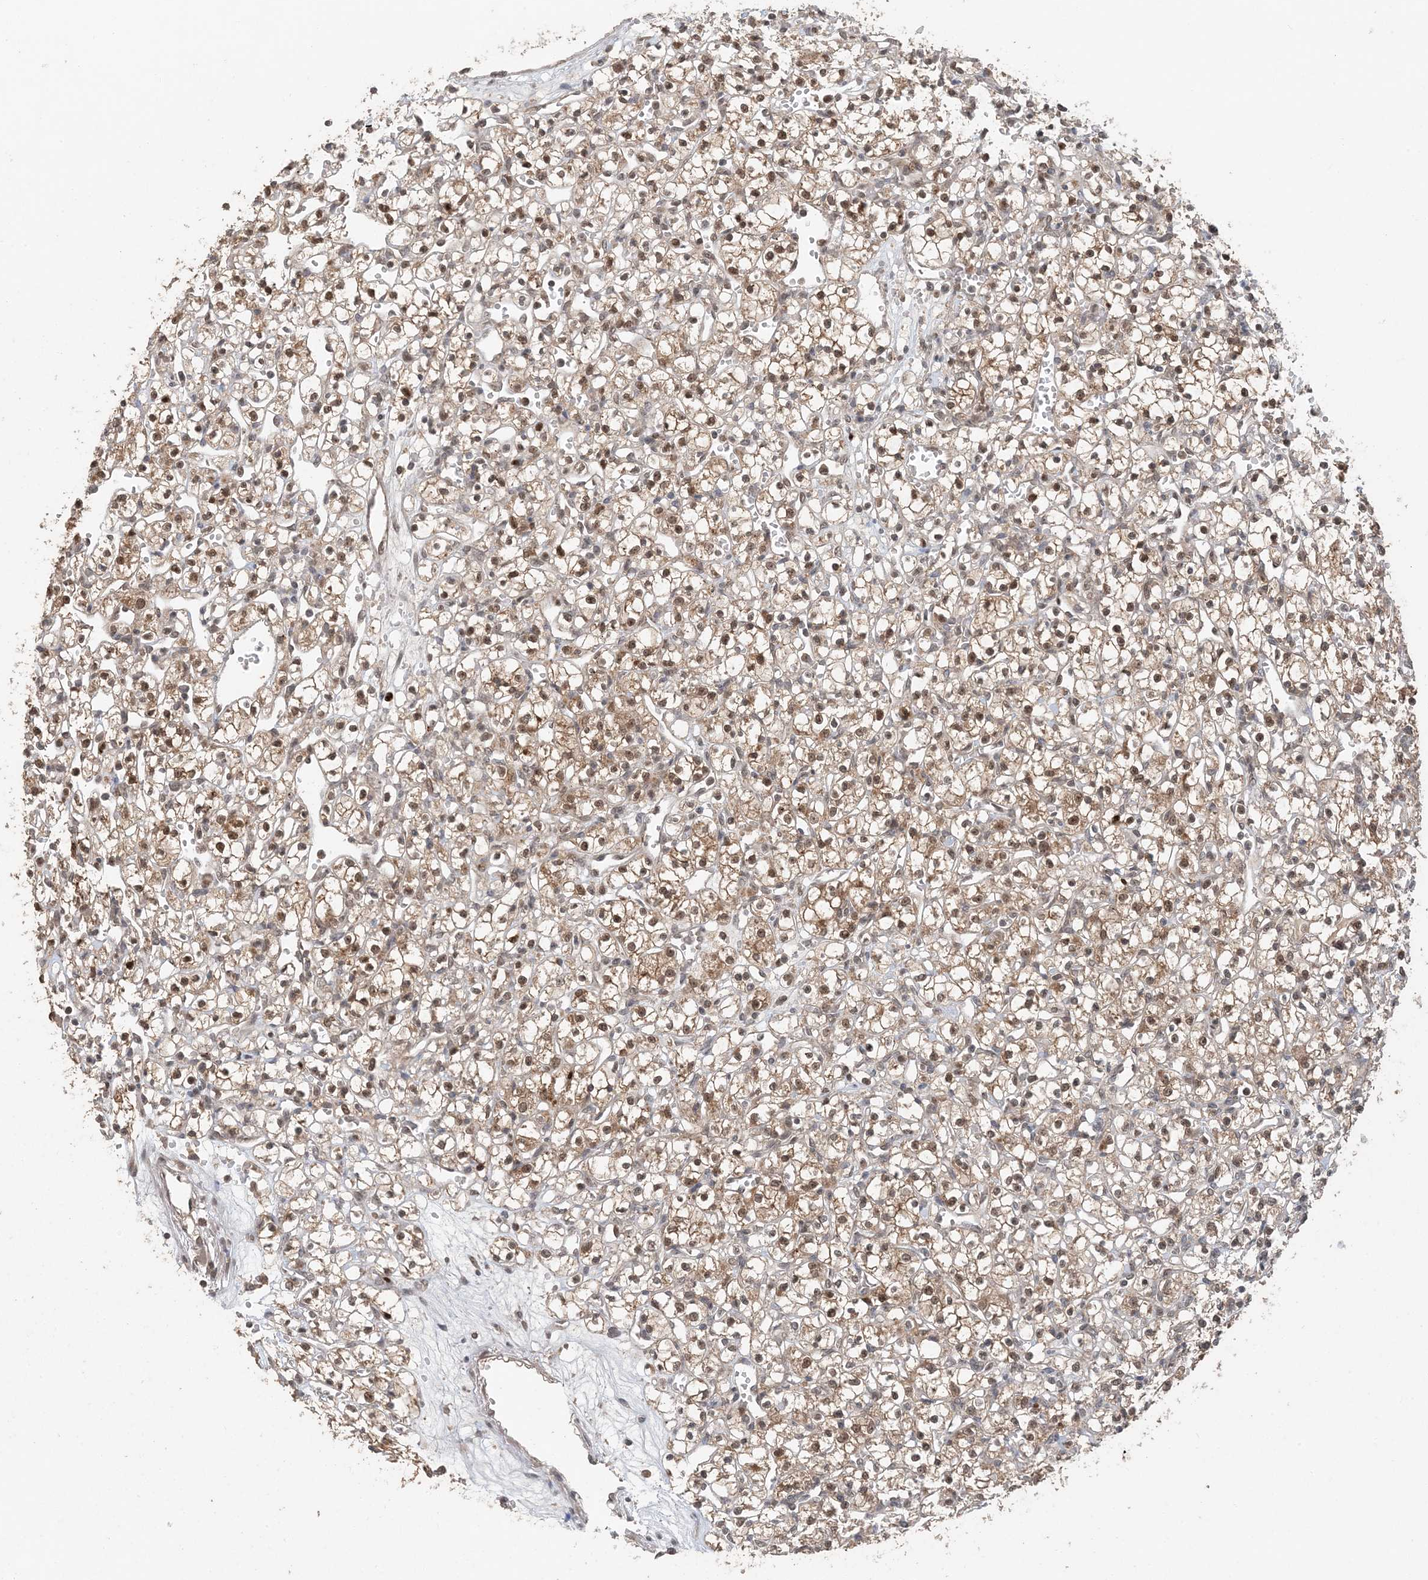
{"staining": {"intensity": "moderate", "quantity": ">75%", "location": "cytoplasmic/membranous,nuclear"}, "tissue": "renal cancer", "cell_type": "Tumor cells", "image_type": "cancer", "snomed": [{"axis": "morphology", "description": "Adenocarcinoma, NOS"}, {"axis": "topography", "description": "Kidney"}], "caption": "Protein staining displays moderate cytoplasmic/membranous and nuclear positivity in about >75% of tumor cells in renal cancer (adenocarcinoma). The protein of interest is shown in brown color, while the nuclei are stained blue.", "gene": "ATP13A2", "patient": {"sex": "female", "age": 59}}